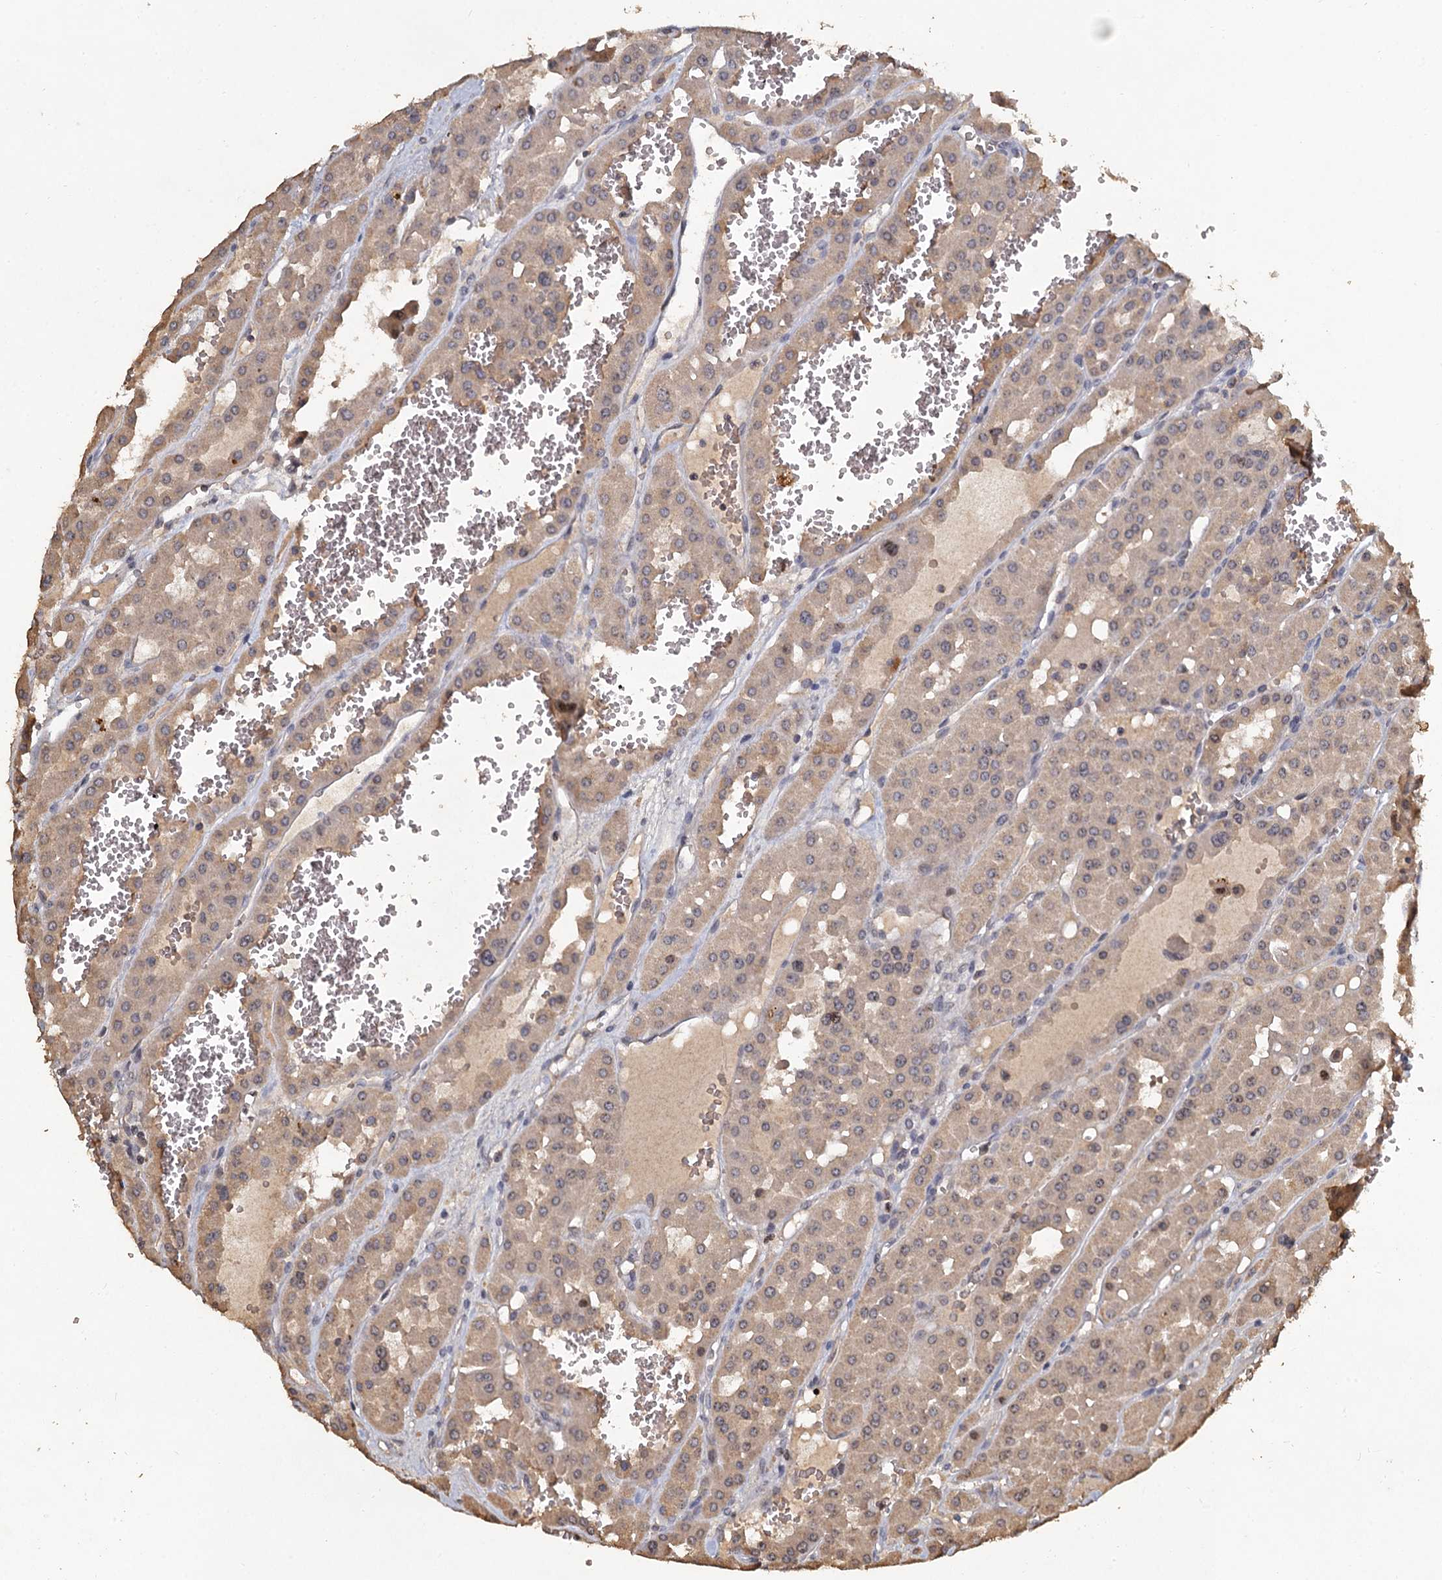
{"staining": {"intensity": "weak", "quantity": ">75%", "location": "cytoplasmic/membranous"}, "tissue": "renal cancer", "cell_type": "Tumor cells", "image_type": "cancer", "snomed": [{"axis": "morphology", "description": "Carcinoma, NOS"}, {"axis": "topography", "description": "Kidney"}], "caption": "Immunohistochemistry of carcinoma (renal) reveals low levels of weak cytoplasmic/membranous staining in approximately >75% of tumor cells.", "gene": "CCDC61", "patient": {"sex": "female", "age": 75}}